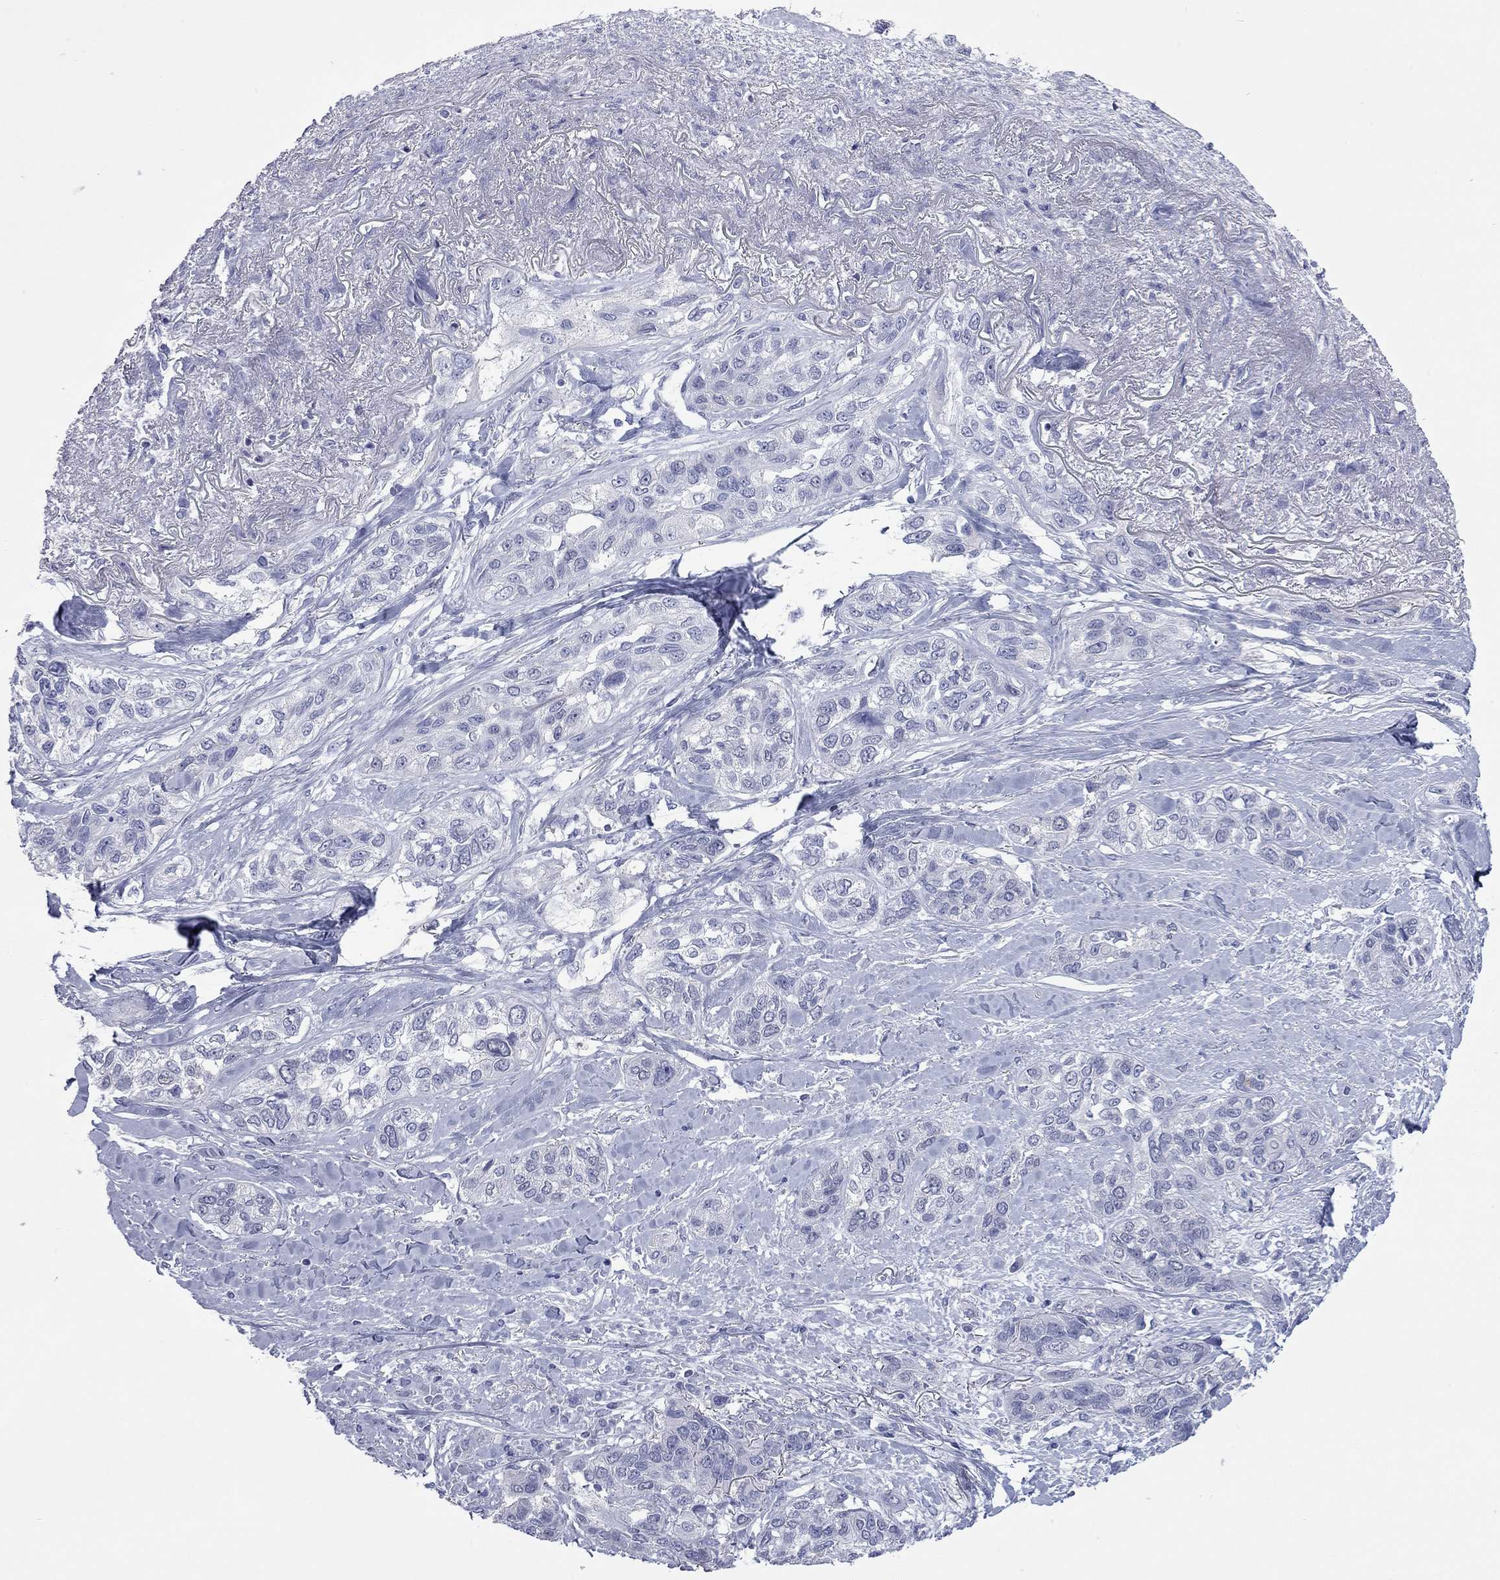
{"staining": {"intensity": "negative", "quantity": "none", "location": "none"}, "tissue": "lung cancer", "cell_type": "Tumor cells", "image_type": "cancer", "snomed": [{"axis": "morphology", "description": "Squamous cell carcinoma, NOS"}, {"axis": "topography", "description": "Lung"}], "caption": "Squamous cell carcinoma (lung) stained for a protein using immunohistochemistry (IHC) reveals no positivity tumor cells.", "gene": "ACTL7B", "patient": {"sex": "female", "age": 70}}